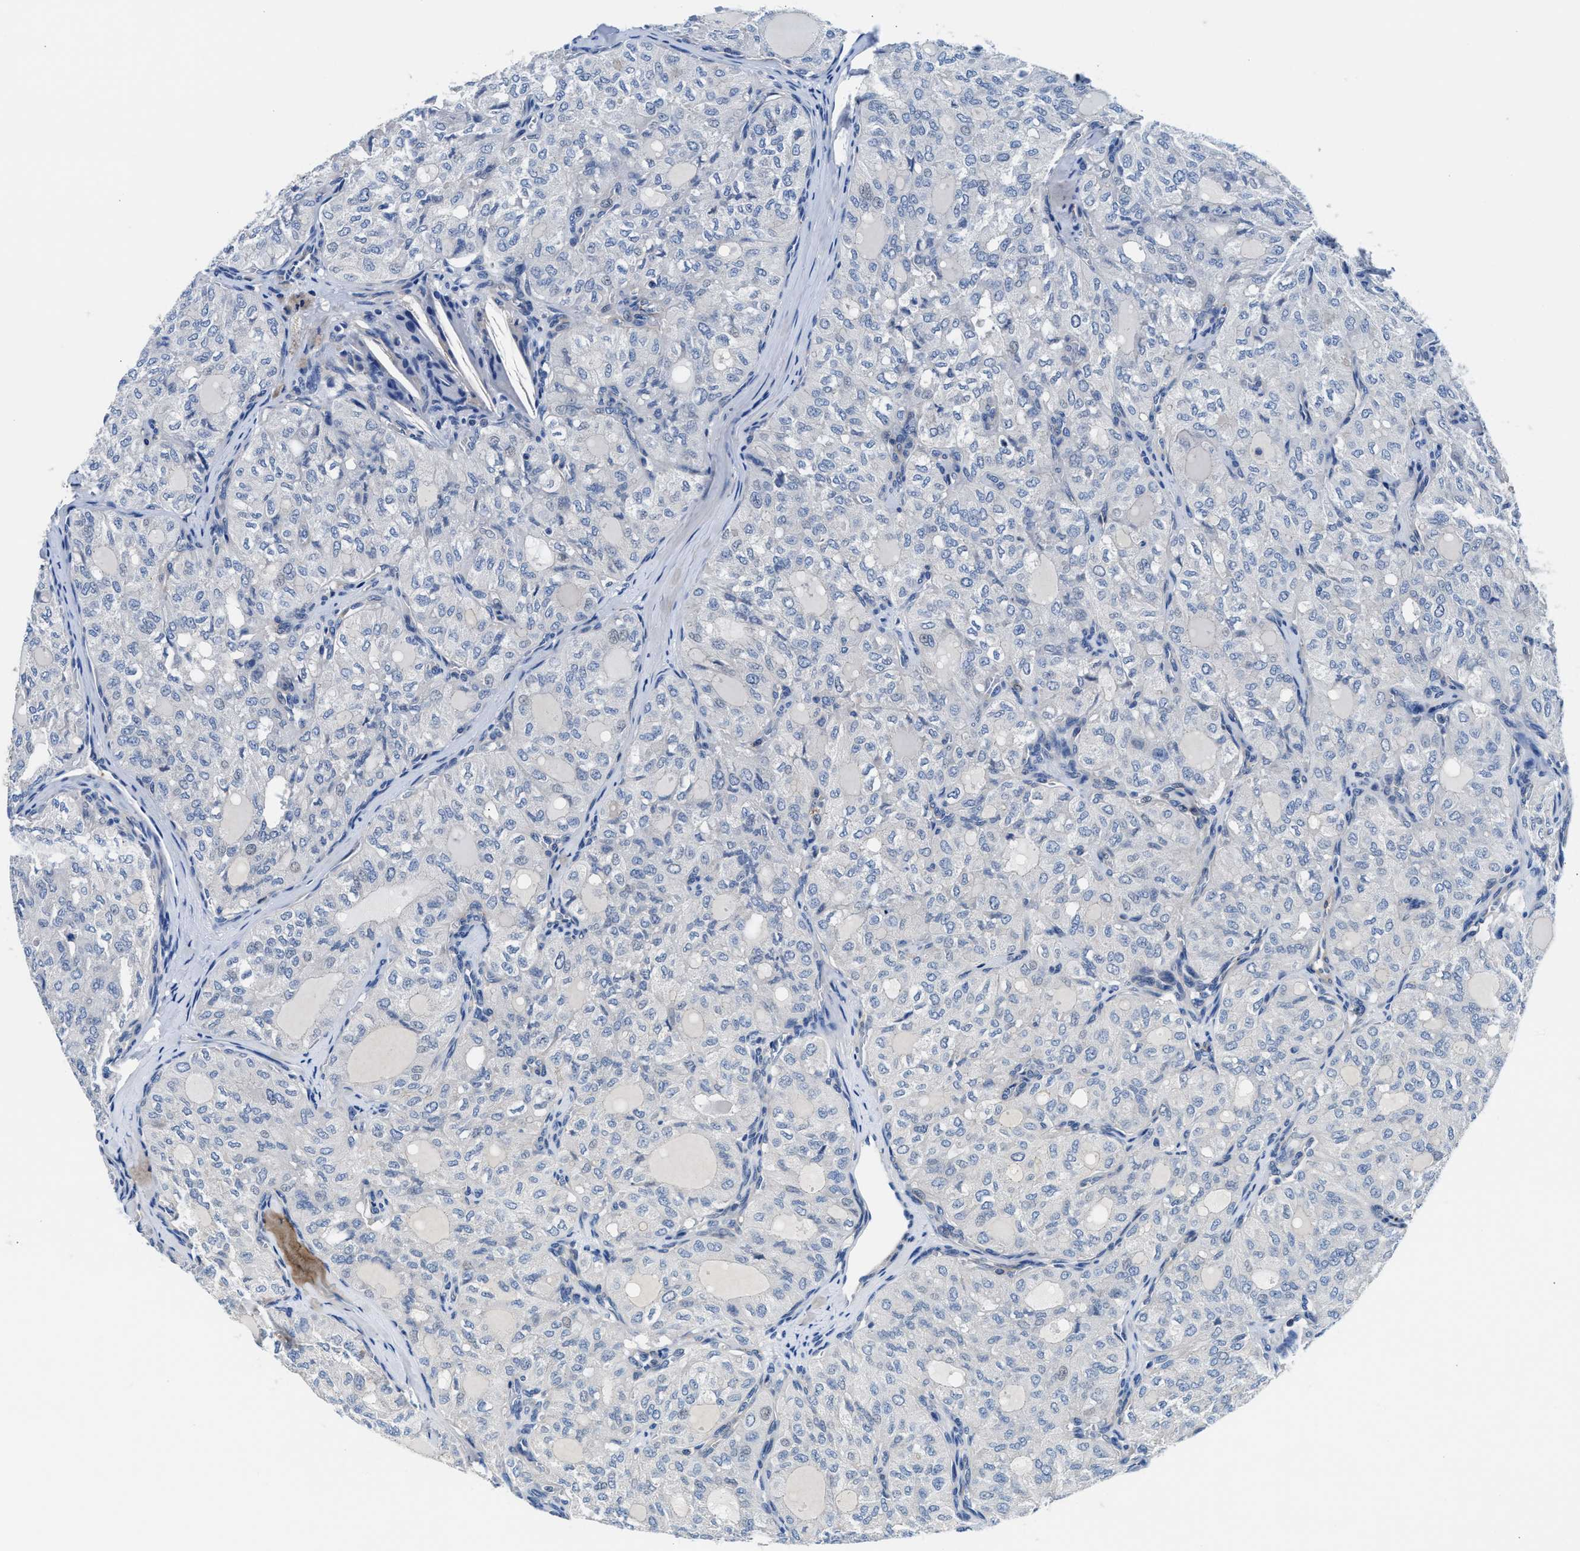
{"staining": {"intensity": "negative", "quantity": "none", "location": "none"}, "tissue": "thyroid cancer", "cell_type": "Tumor cells", "image_type": "cancer", "snomed": [{"axis": "morphology", "description": "Follicular adenoma carcinoma, NOS"}, {"axis": "topography", "description": "Thyroid gland"}], "caption": "This image is of thyroid follicular adenoma carcinoma stained with immunohistochemistry (IHC) to label a protein in brown with the nuclei are counter-stained blue. There is no expression in tumor cells. (Brightfield microscopy of DAB immunohistochemistry (IHC) at high magnification).", "gene": "PARG", "patient": {"sex": "male", "age": 75}}